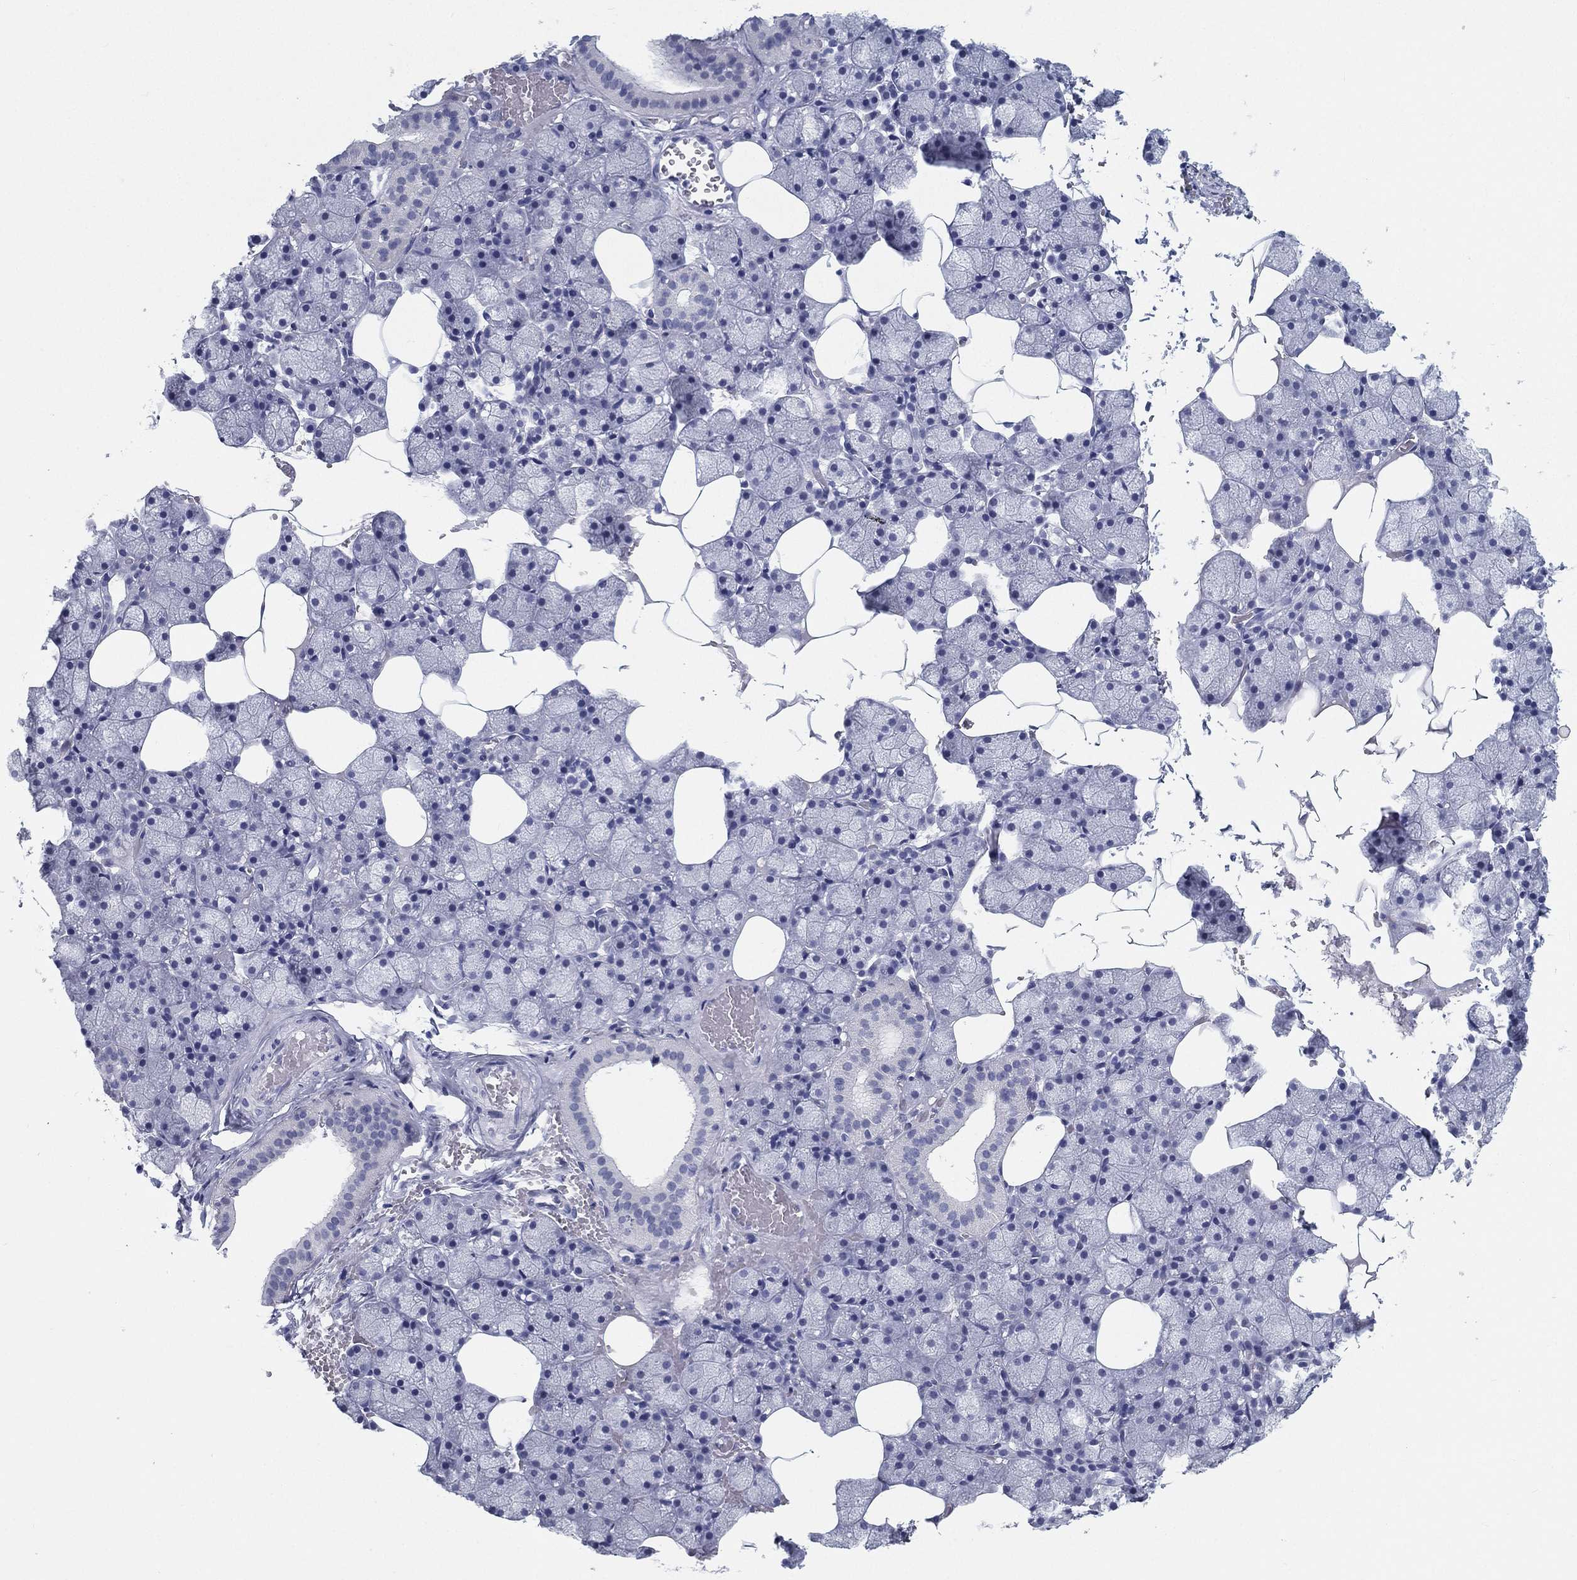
{"staining": {"intensity": "negative", "quantity": "none", "location": "none"}, "tissue": "salivary gland", "cell_type": "Glandular cells", "image_type": "normal", "snomed": [{"axis": "morphology", "description": "Normal tissue, NOS"}, {"axis": "topography", "description": "Salivary gland"}], "caption": "Benign salivary gland was stained to show a protein in brown. There is no significant staining in glandular cells. The staining was performed using DAB to visualize the protein expression in brown, while the nuclei were stained in blue with hematoxylin (Magnification: 20x).", "gene": "ATP1B2", "patient": {"sex": "male", "age": 38}}